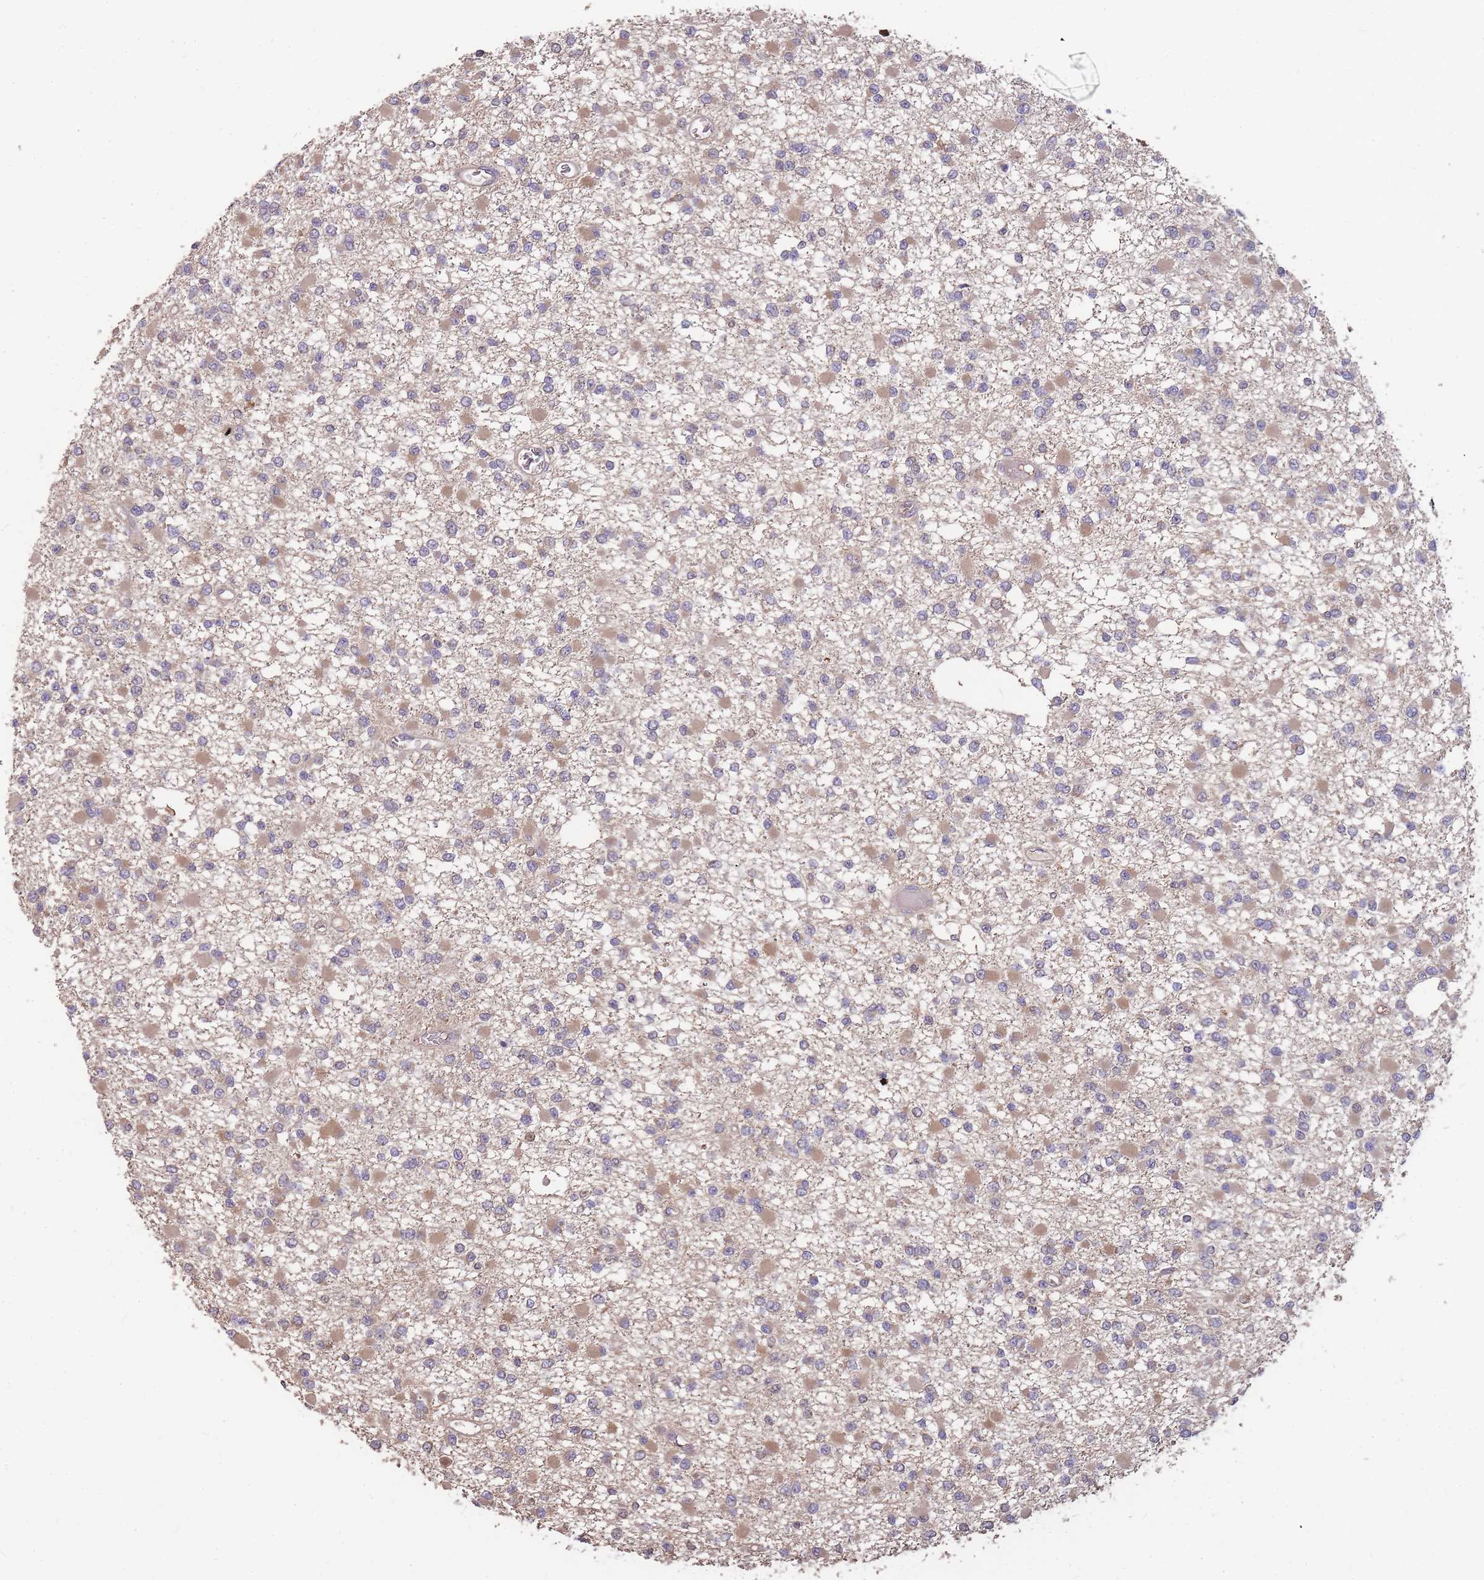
{"staining": {"intensity": "weak", "quantity": "25%-75%", "location": "cytoplasmic/membranous"}, "tissue": "glioma", "cell_type": "Tumor cells", "image_type": "cancer", "snomed": [{"axis": "morphology", "description": "Glioma, malignant, Low grade"}, {"axis": "topography", "description": "Brain"}], "caption": "The immunohistochemical stain highlights weak cytoplasmic/membranous staining in tumor cells of glioma tissue.", "gene": "CDKN2AIPNL", "patient": {"sex": "female", "age": 22}}